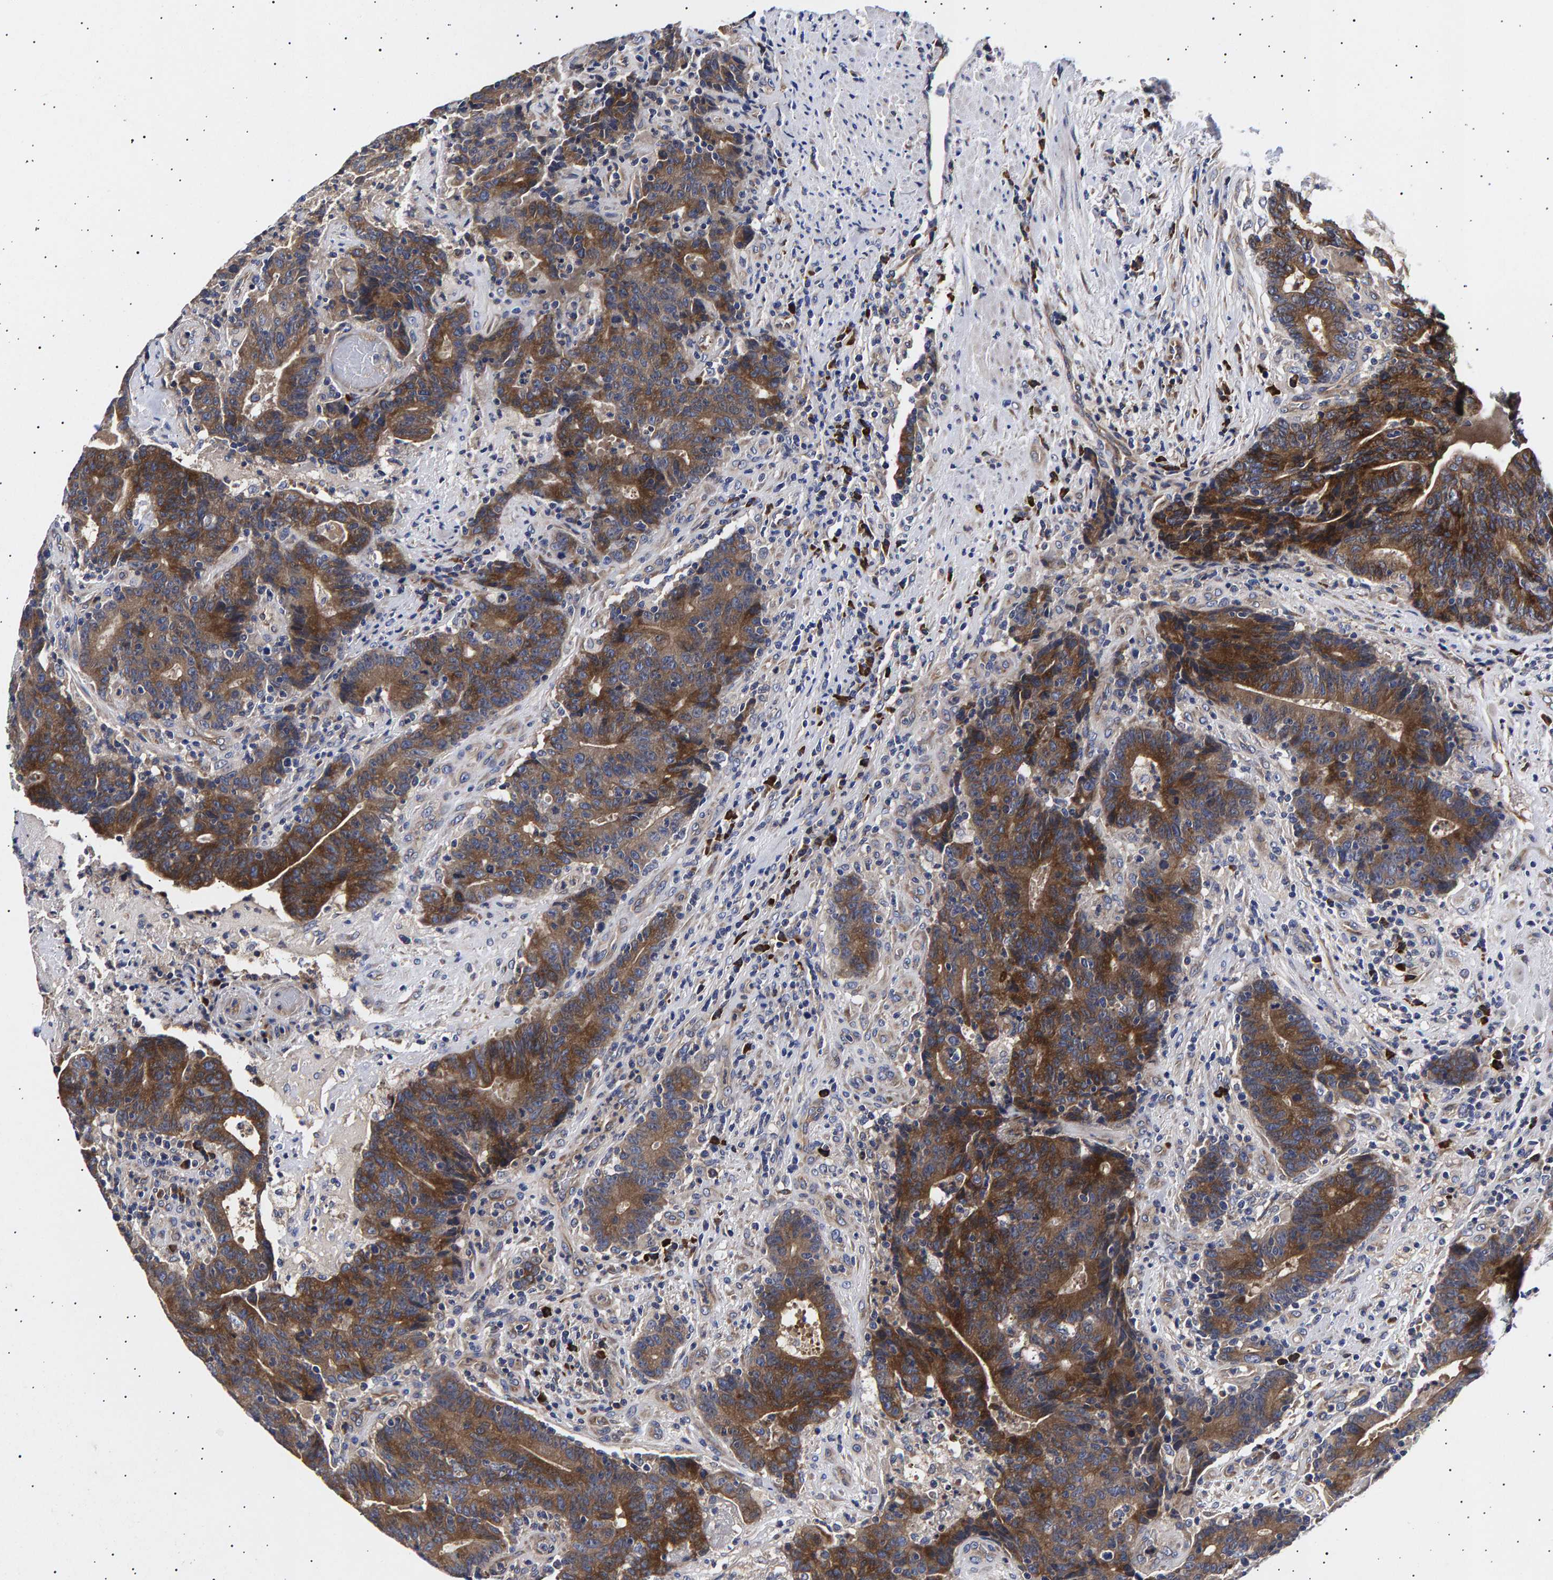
{"staining": {"intensity": "strong", "quantity": ">75%", "location": "cytoplasmic/membranous"}, "tissue": "colorectal cancer", "cell_type": "Tumor cells", "image_type": "cancer", "snomed": [{"axis": "morphology", "description": "Normal tissue, NOS"}, {"axis": "morphology", "description": "Adenocarcinoma, NOS"}, {"axis": "topography", "description": "Colon"}], "caption": "IHC of colorectal cancer shows high levels of strong cytoplasmic/membranous staining in approximately >75% of tumor cells.", "gene": "ANKRD40", "patient": {"sex": "female", "age": 75}}